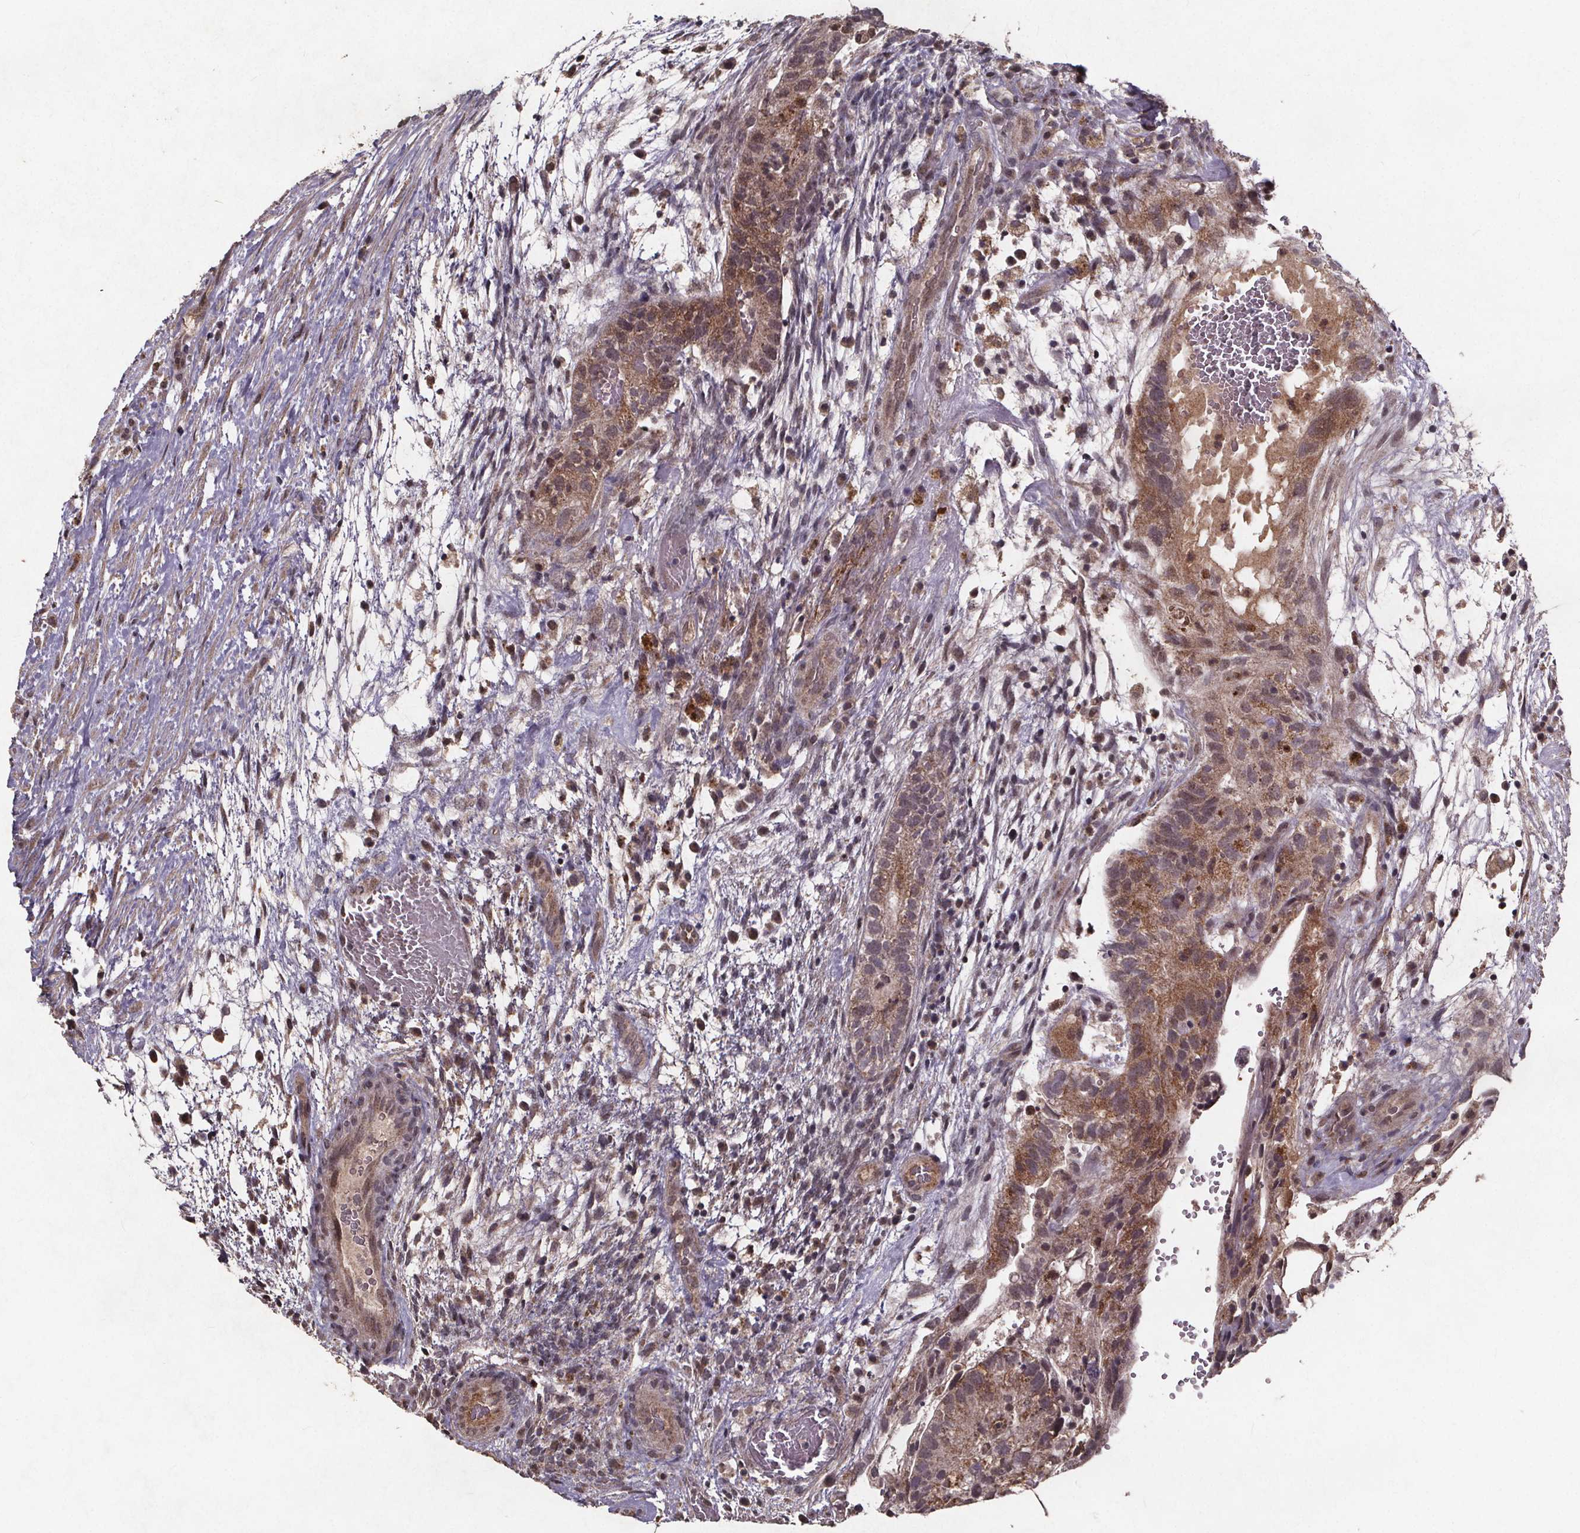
{"staining": {"intensity": "weak", "quantity": "25%-75%", "location": "cytoplasmic/membranous"}, "tissue": "testis cancer", "cell_type": "Tumor cells", "image_type": "cancer", "snomed": [{"axis": "morphology", "description": "Normal tissue, NOS"}, {"axis": "morphology", "description": "Carcinoma, Embryonal, NOS"}, {"axis": "topography", "description": "Testis"}], "caption": "Immunohistochemical staining of human embryonal carcinoma (testis) exhibits low levels of weak cytoplasmic/membranous staining in about 25%-75% of tumor cells.", "gene": "GPX3", "patient": {"sex": "male", "age": 32}}